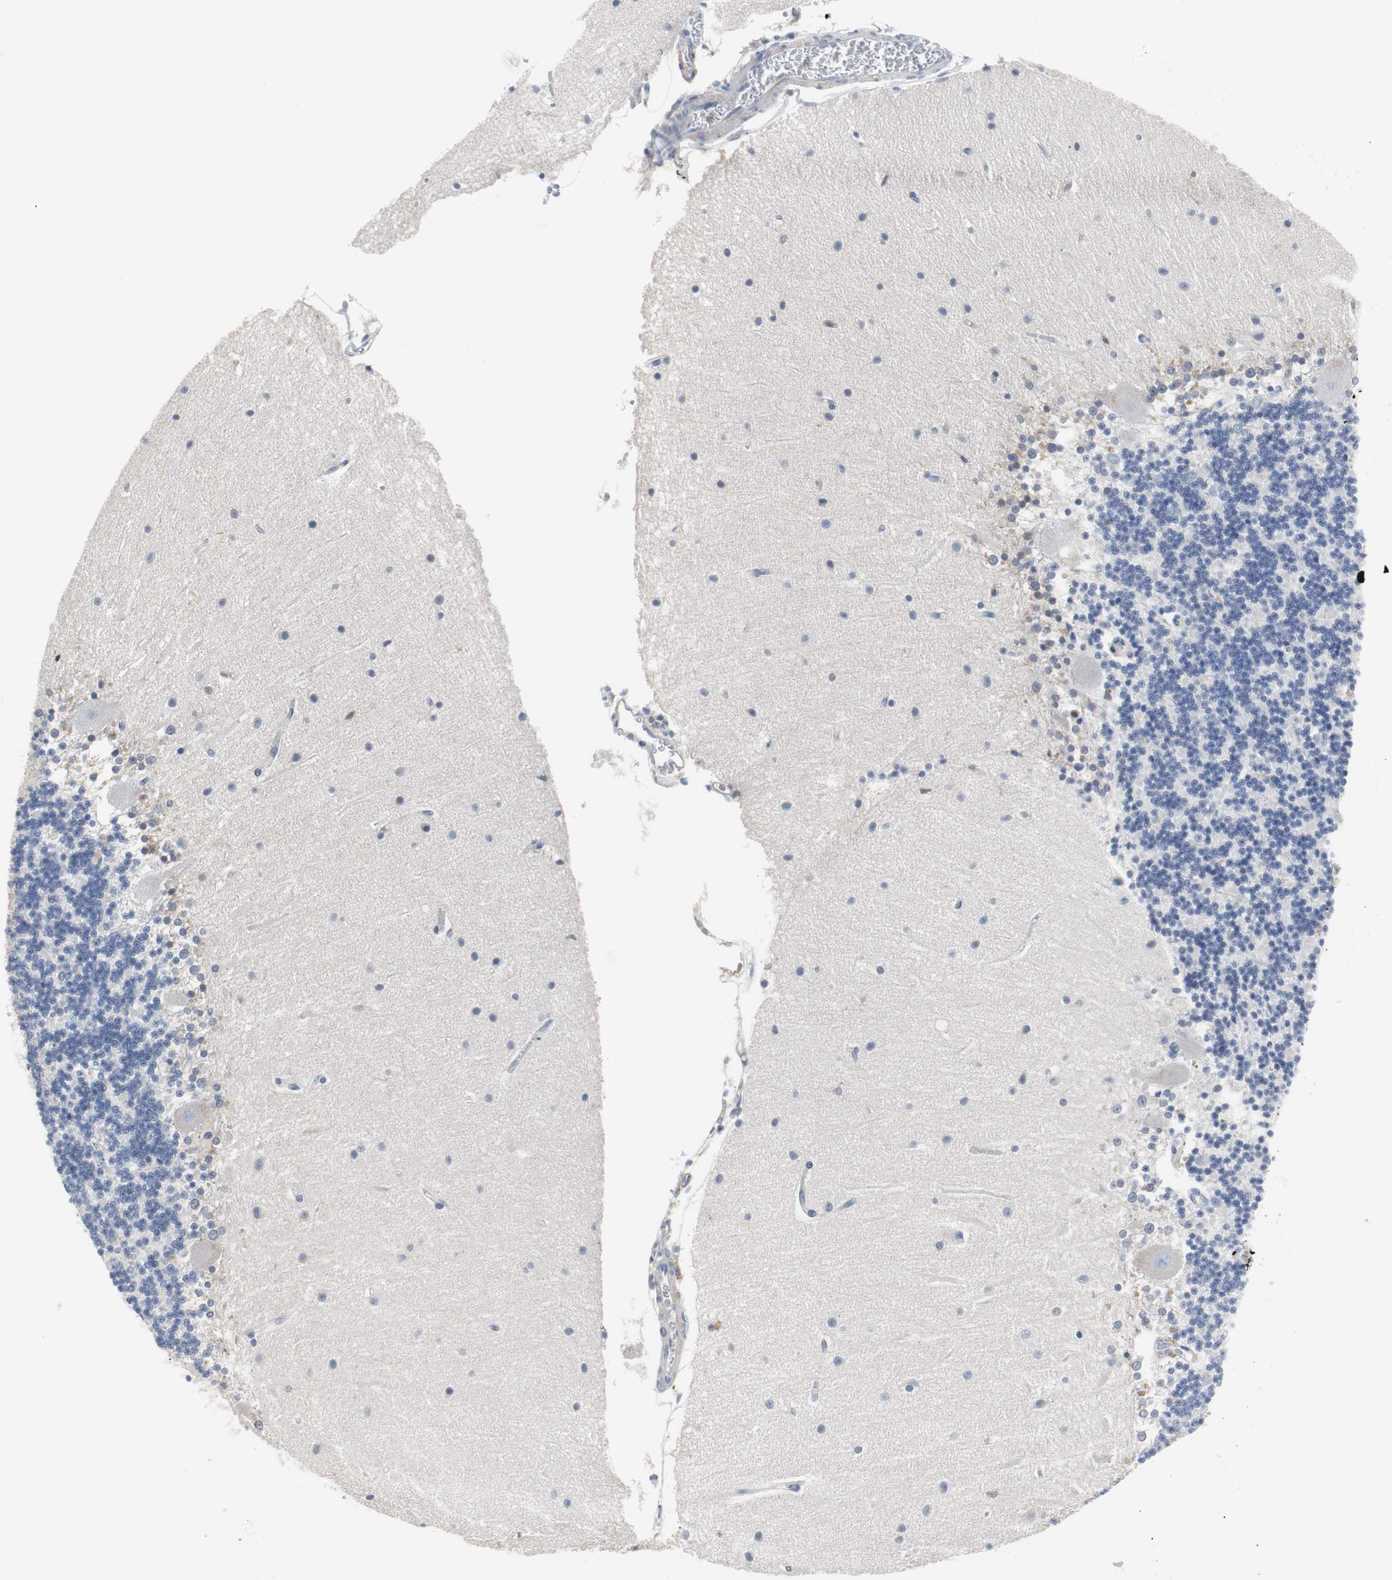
{"staining": {"intensity": "negative", "quantity": "none", "location": "none"}, "tissue": "cerebellum", "cell_type": "Cells in granular layer", "image_type": "normal", "snomed": [{"axis": "morphology", "description": "Normal tissue, NOS"}, {"axis": "topography", "description": "Cerebellum"}], "caption": "Cells in granular layer are negative for brown protein staining in benign cerebellum. Nuclei are stained in blue.", "gene": "TSC22D4", "patient": {"sex": "female", "age": 54}}